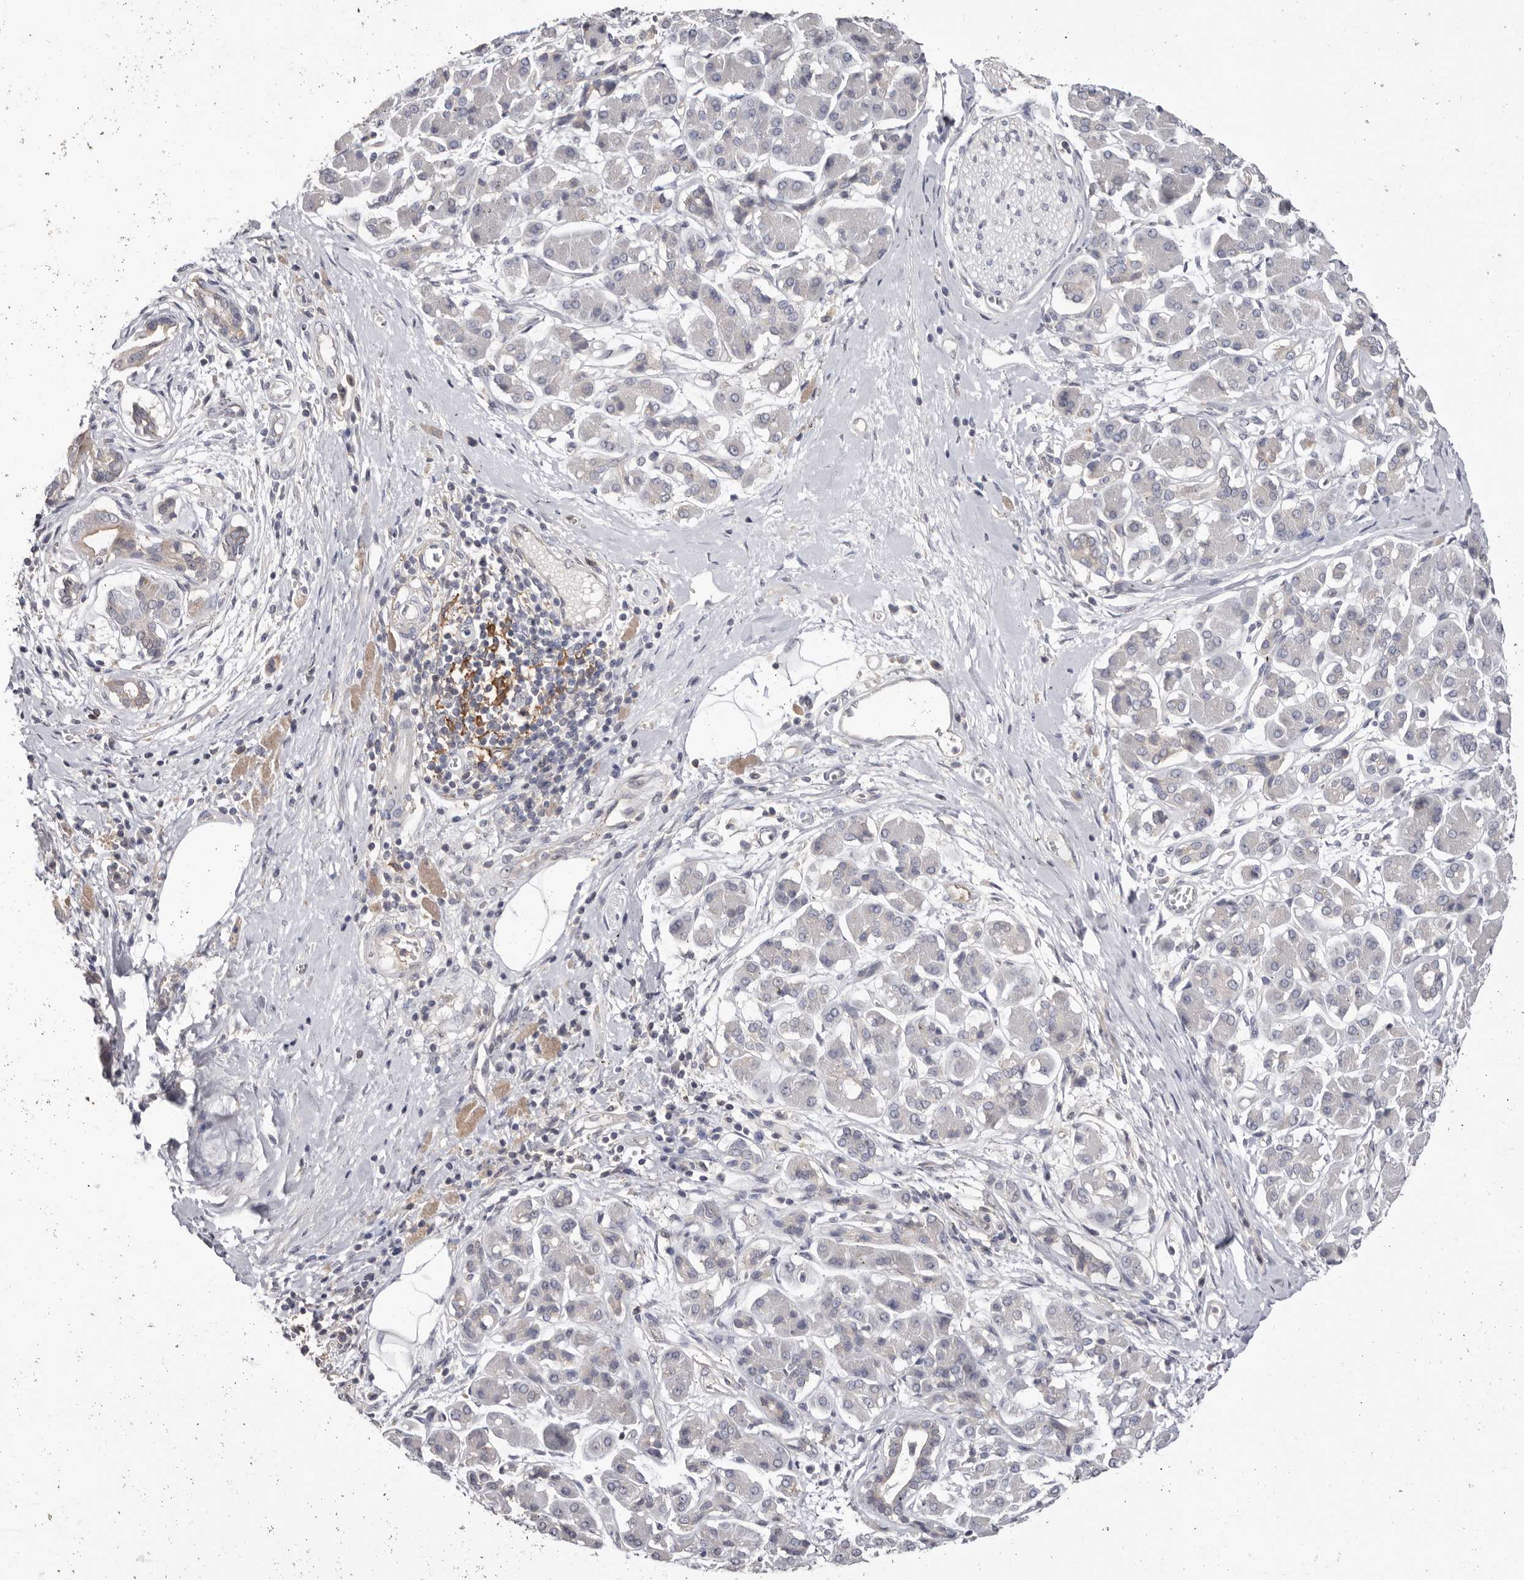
{"staining": {"intensity": "negative", "quantity": "none", "location": "none"}, "tissue": "pancreatic cancer", "cell_type": "Tumor cells", "image_type": "cancer", "snomed": [{"axis": "morphology", "description": "Adenocarcinoma, NOS"}, {"axis": "topography", "description": "Pancreas"}], "caption": "There is no significant positivity in tumor cells of pancreatic cancer (adenocarcinoma). The staining was performed using DAB (3,3'-diaminobenzidine) to visualize the protein expression in brown, while the nuclei were stained in blue with hematoxylin (Magnification: 20x).", "gene": "MMACHC", "patient": {"sex": "male", "age": 55}}